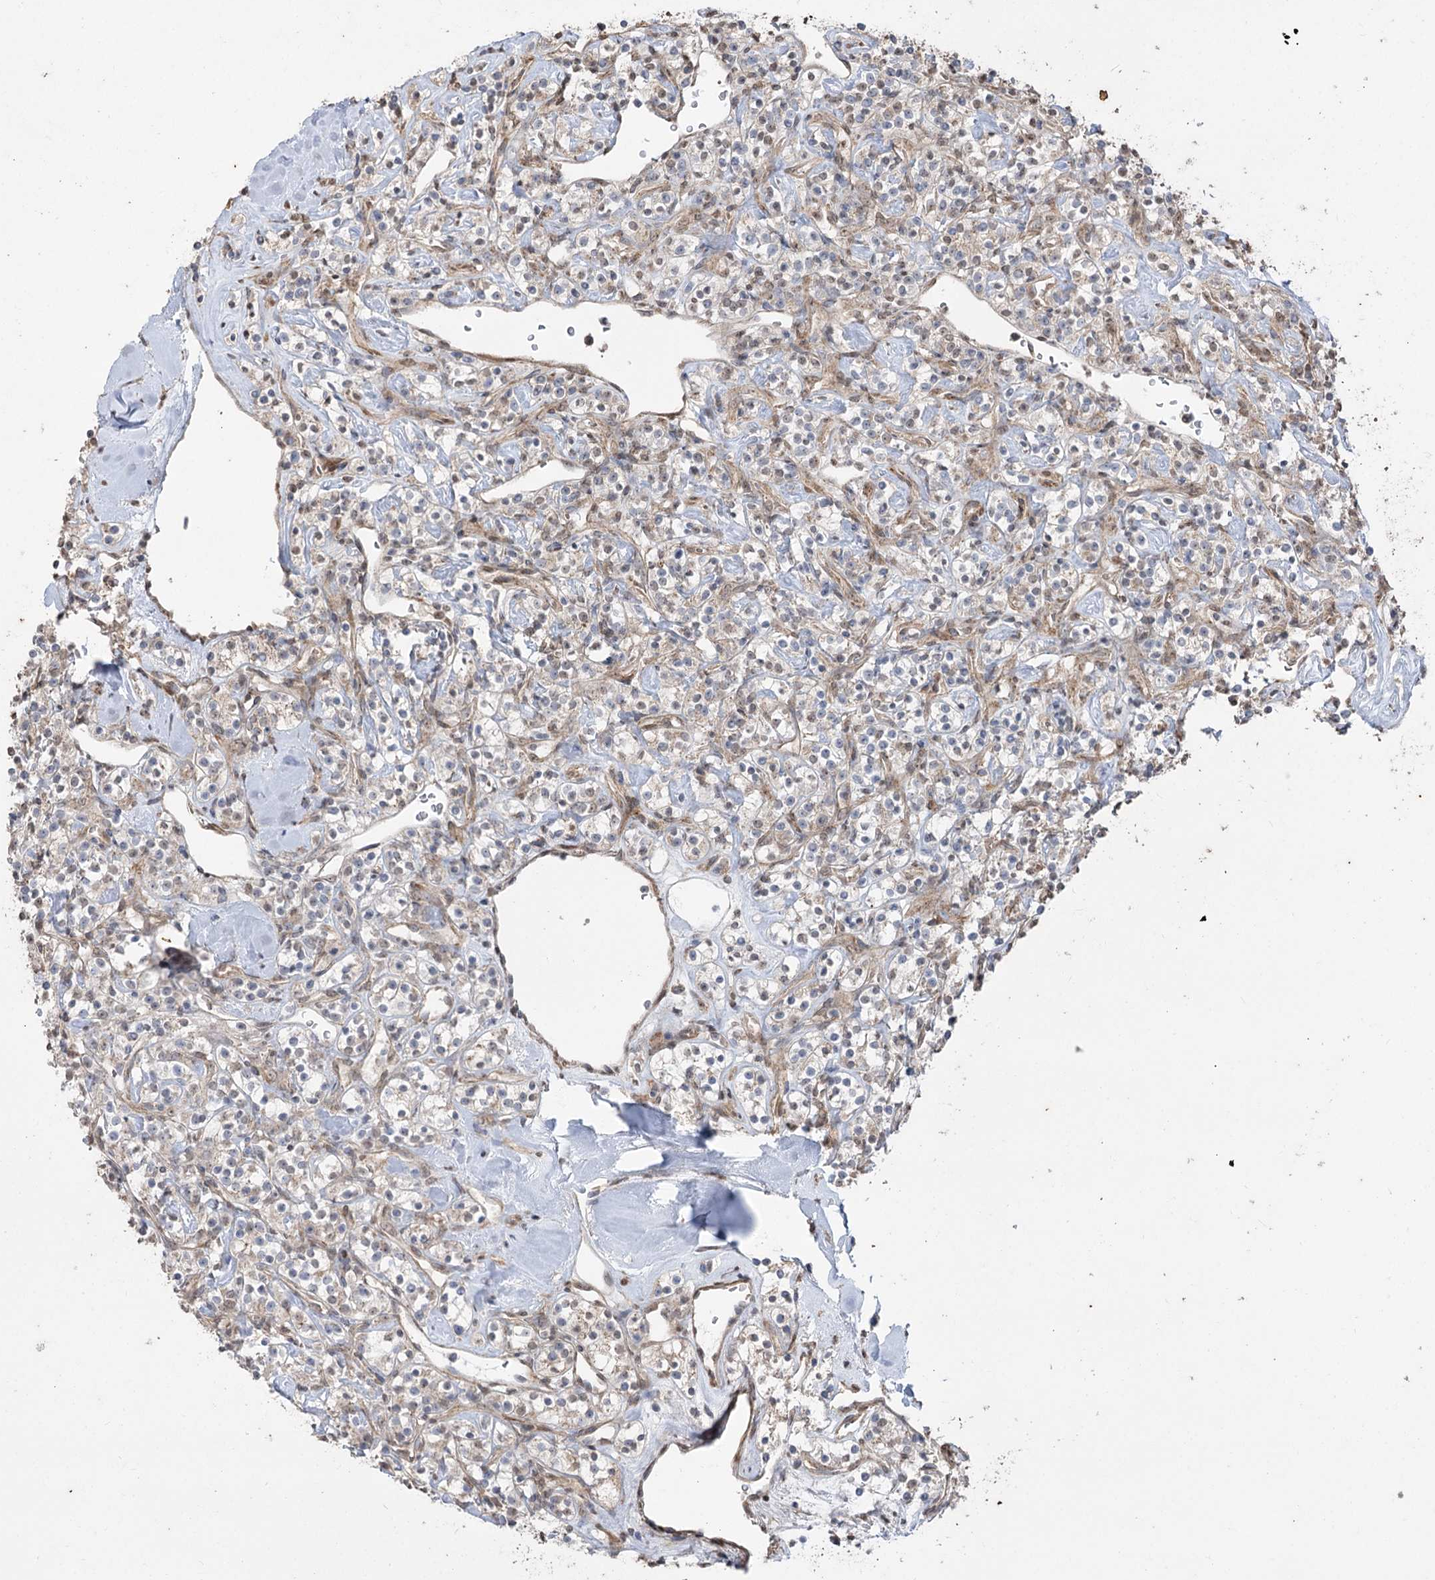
{"staining": {"intensity": "weak", "quantity": "25%-75%", "location": "cytoplasmic/membranous"}, "tissue": "renal cancer", "cell_type": "Tumor cells", "image_type": "cancer", "snomed": [{"axis": "morphology", "description": "Adenocarcinoma, NOS"}, {"axis": "topography", "description": "Kidney"}], "caption": "Renal adenocarcinoma stained for a protein exhibits weak cytoplasmic/membranous positivity in tumor cells.", "gene": "ZSCAN23", "patient": {"sex": "male", "age": 77}}